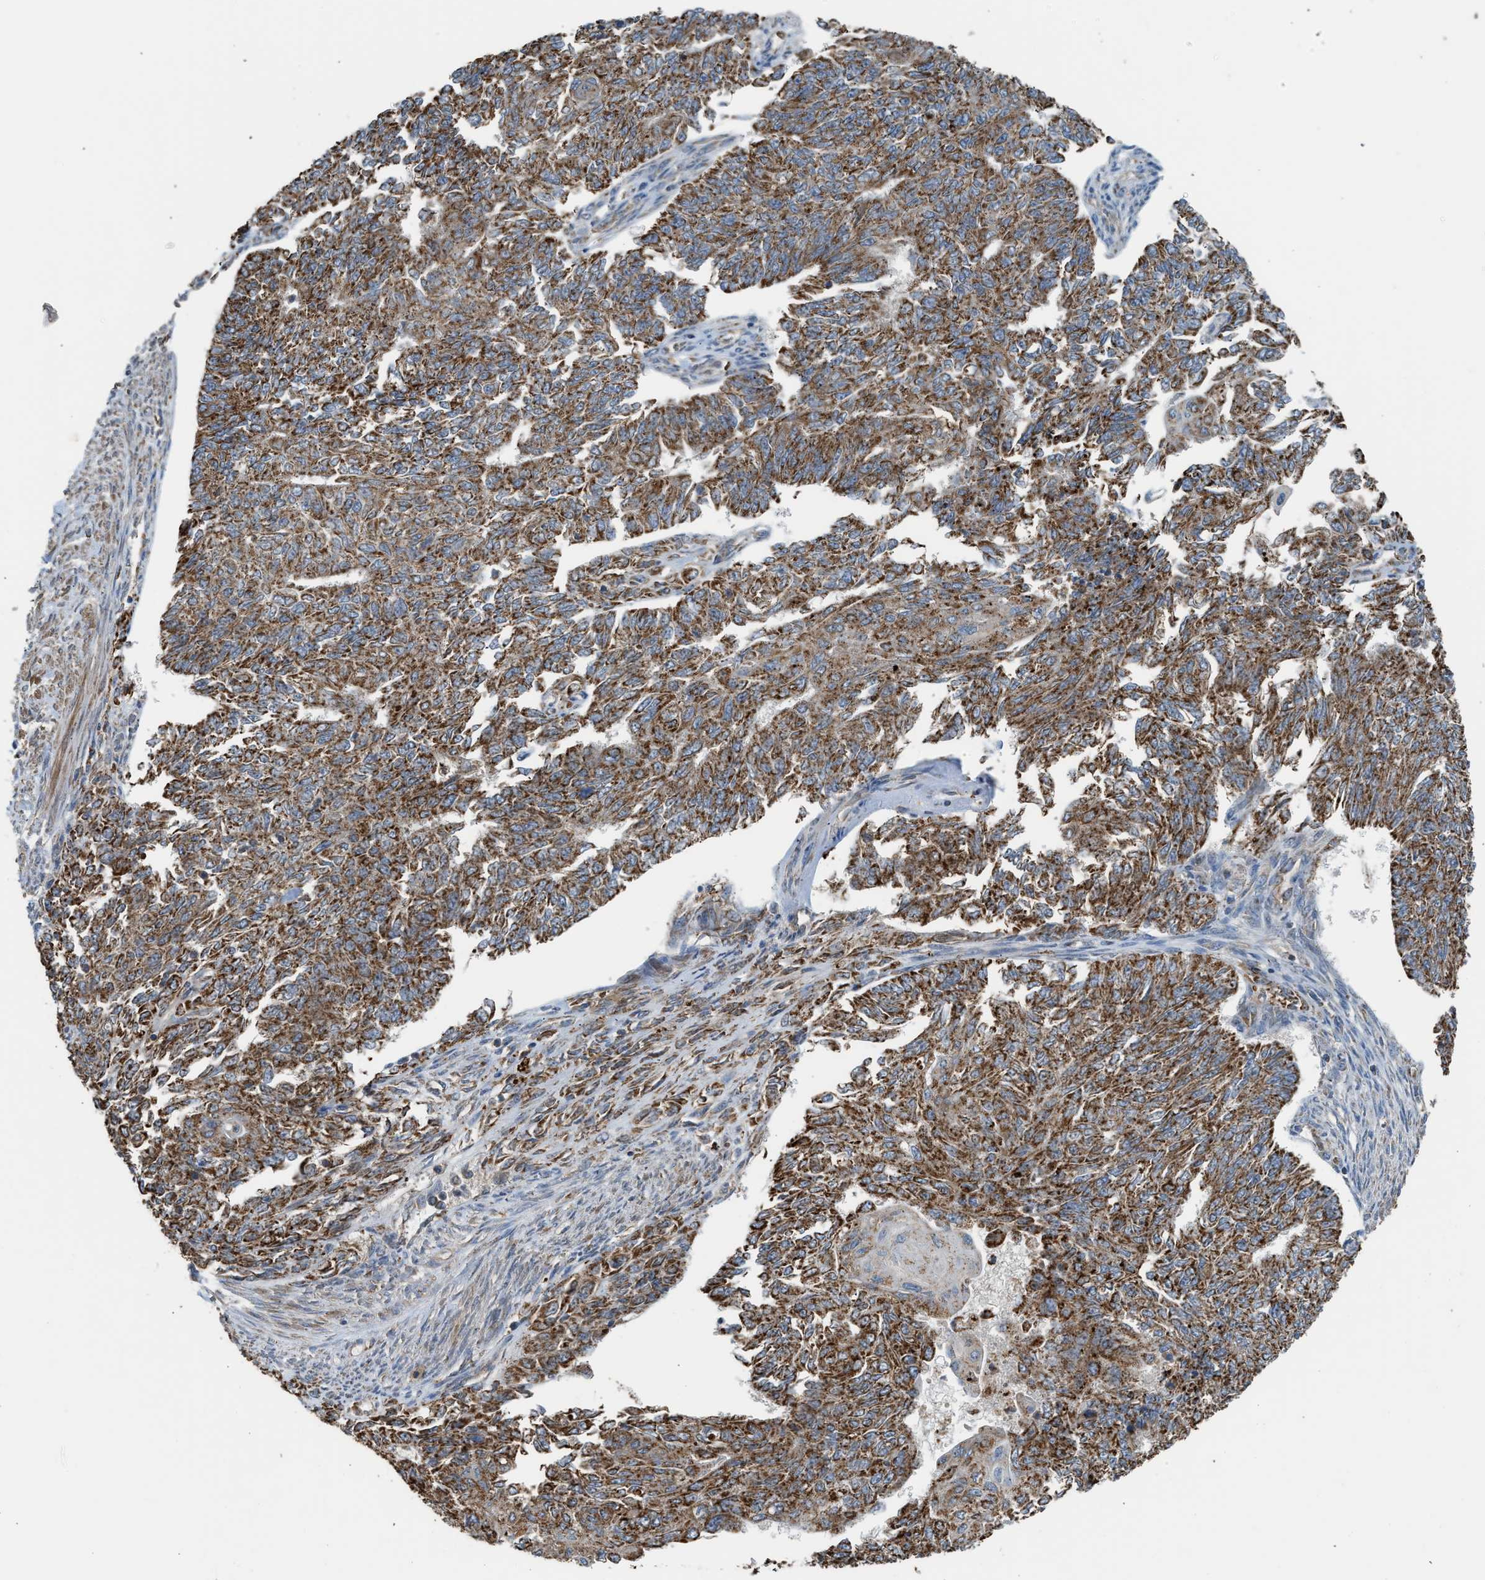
{"staining": {"intensity": "strong", "quantity": ">75%", "location": "cytoplasmic/membranous"}, "tissue": "endometrial cancer", "cell_type": "Tumor cells", "image_type": "cancer", "snomed": [{"axis": "morphology", "description": "Adenocarcinoma, NOS"}, {"axis": "topography", "description": "Endometrium"}], "caption": "Immunohistochemical staining of endometrial adenocarcinoma displays high levels of strong cytoplasmic/membranous protein expression in about >75% of tumor cells.", "gene": "STARD3", "patient": {"sex": "female", "age": 32}}